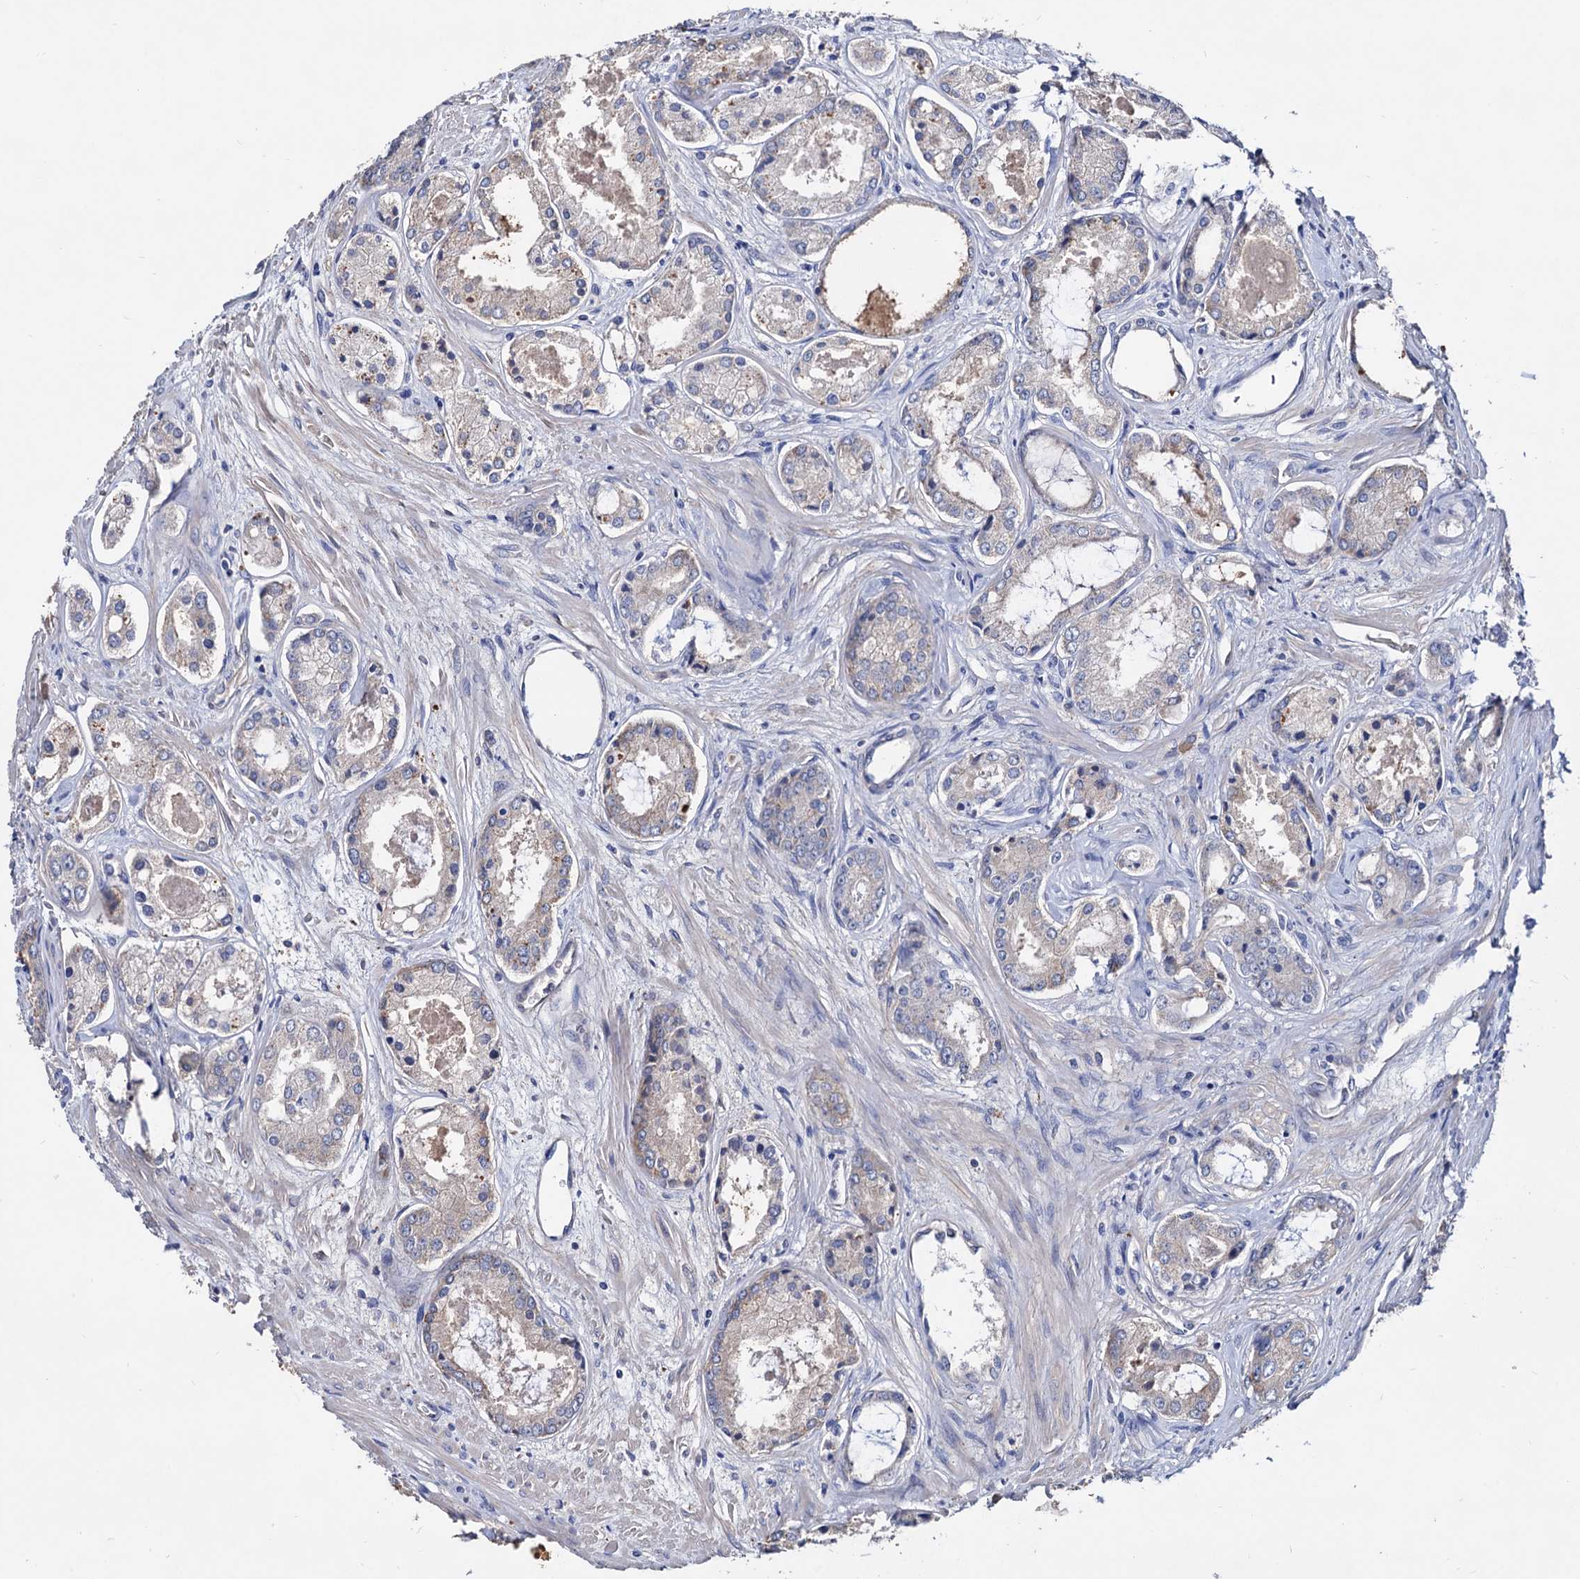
{"staining": {"intensity": "negative", "quantity": "none", "location": "none"}, "tissue": "prostate cancer", "cell_type": "Tumor cells", "image_type": "cancer", "snomed": [{"axis": "morphology", "description": "Adenocarcinoma, Low grade"}, {"axis": "topography", "description": "Prostate"}], "caption": "This image is of low-grade adenocarcinoma (prostate) stained with immunohistochemistry to label a protein in brown with the nuclei are counter-stained blue. There is no staining in tumor cells.", "gene": "NPAS4", "patient": {"sex": "male", "age": 68}}